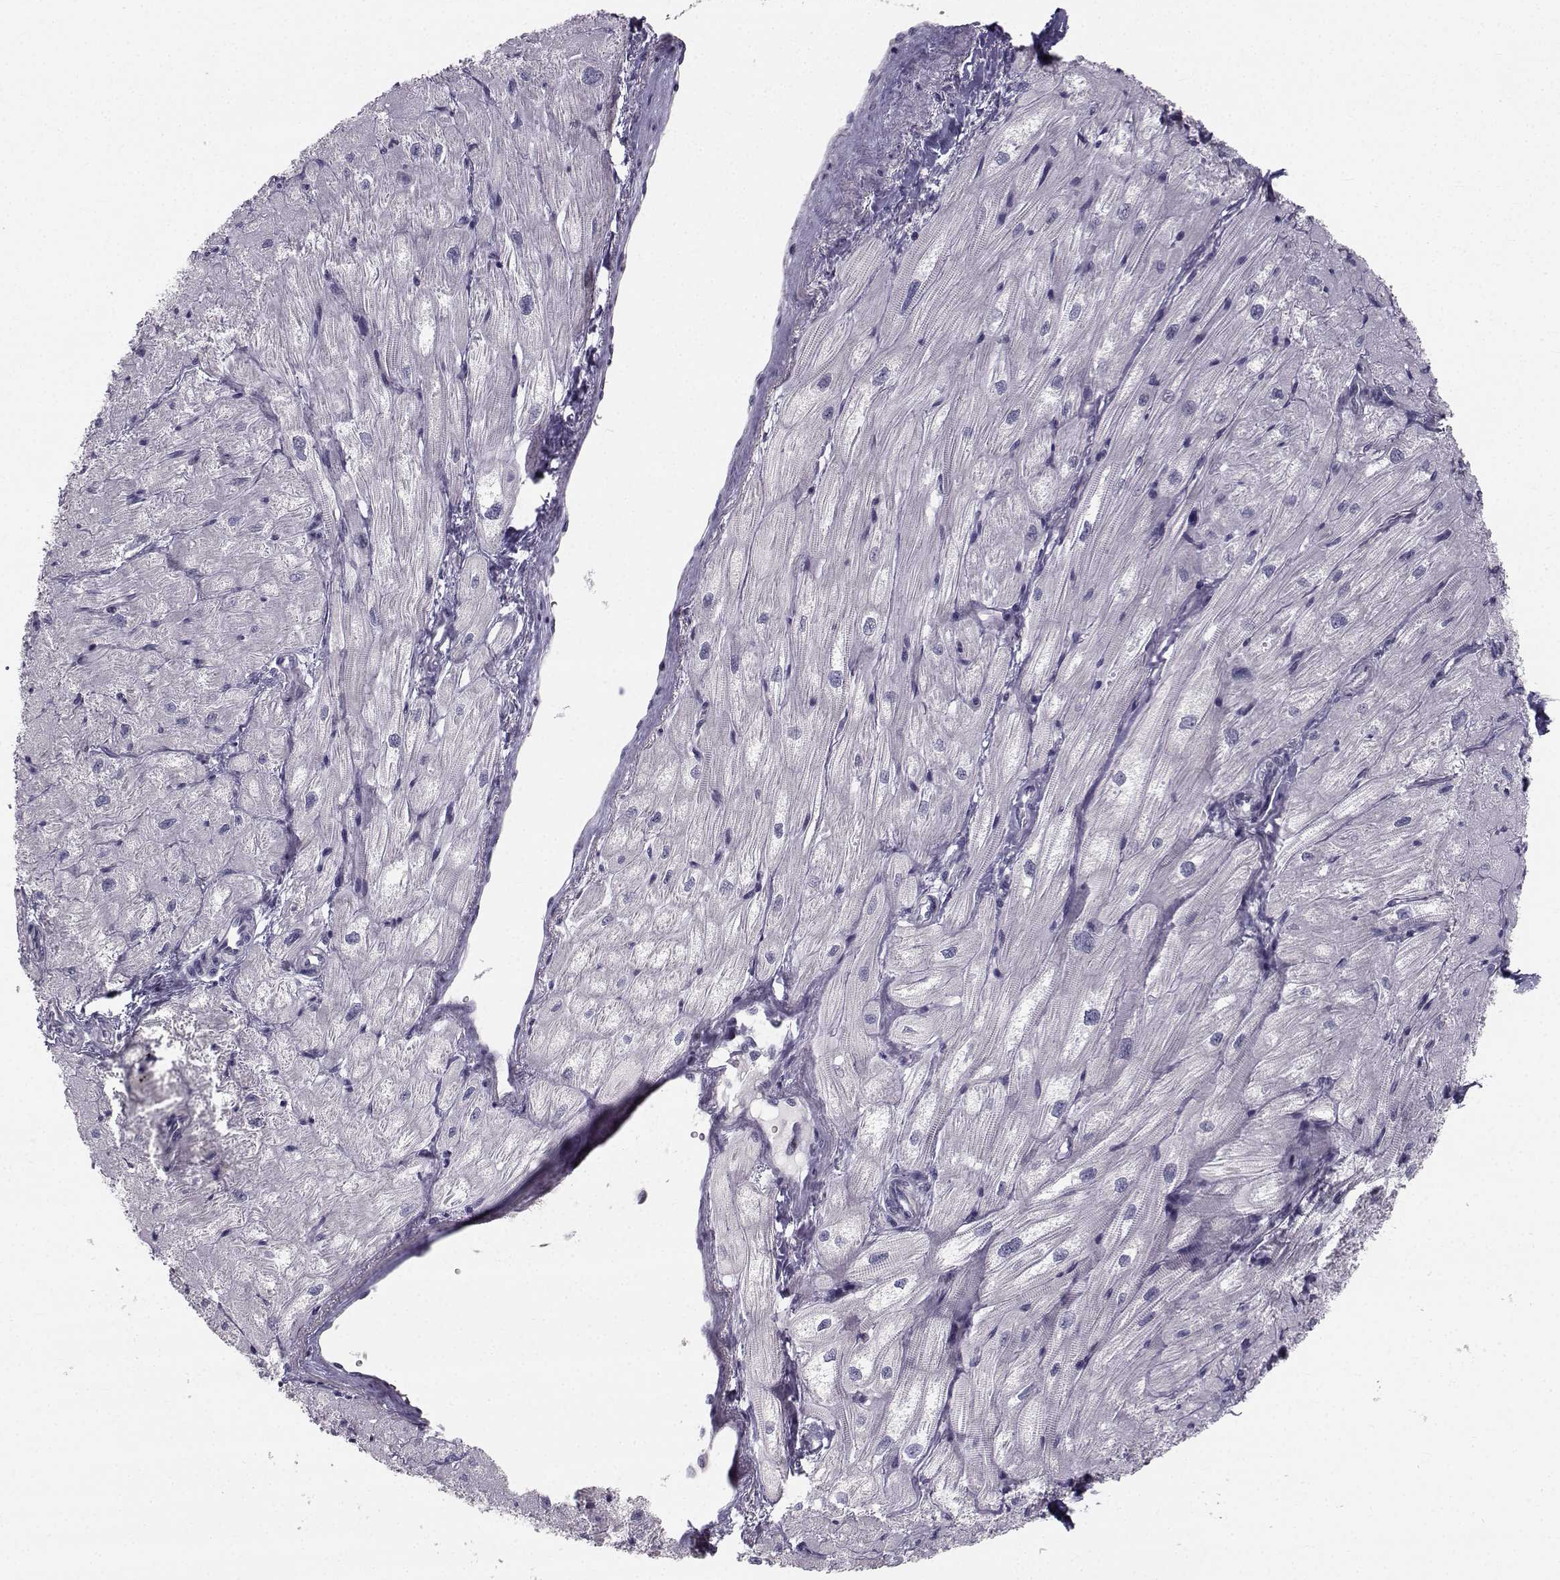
{"staining": {"intensity": "negative", "quantity": "none", "location": "none"}, "tissue": "heart muscle", "cell_type": "Cardiomyocytes", "image_type": "normal", "snomed": [{"axis": "morphology", "description": "Normal tissue, NOS"}, {"axis": "topography", "description": "Heart"}], "caption": "This is an immunohistochemistry photomicrograph of normal heart muscle. There is no expression in cardiomyocytes.", "gene": "LRP8", "patient": {"sex": "male", "age": 57}}